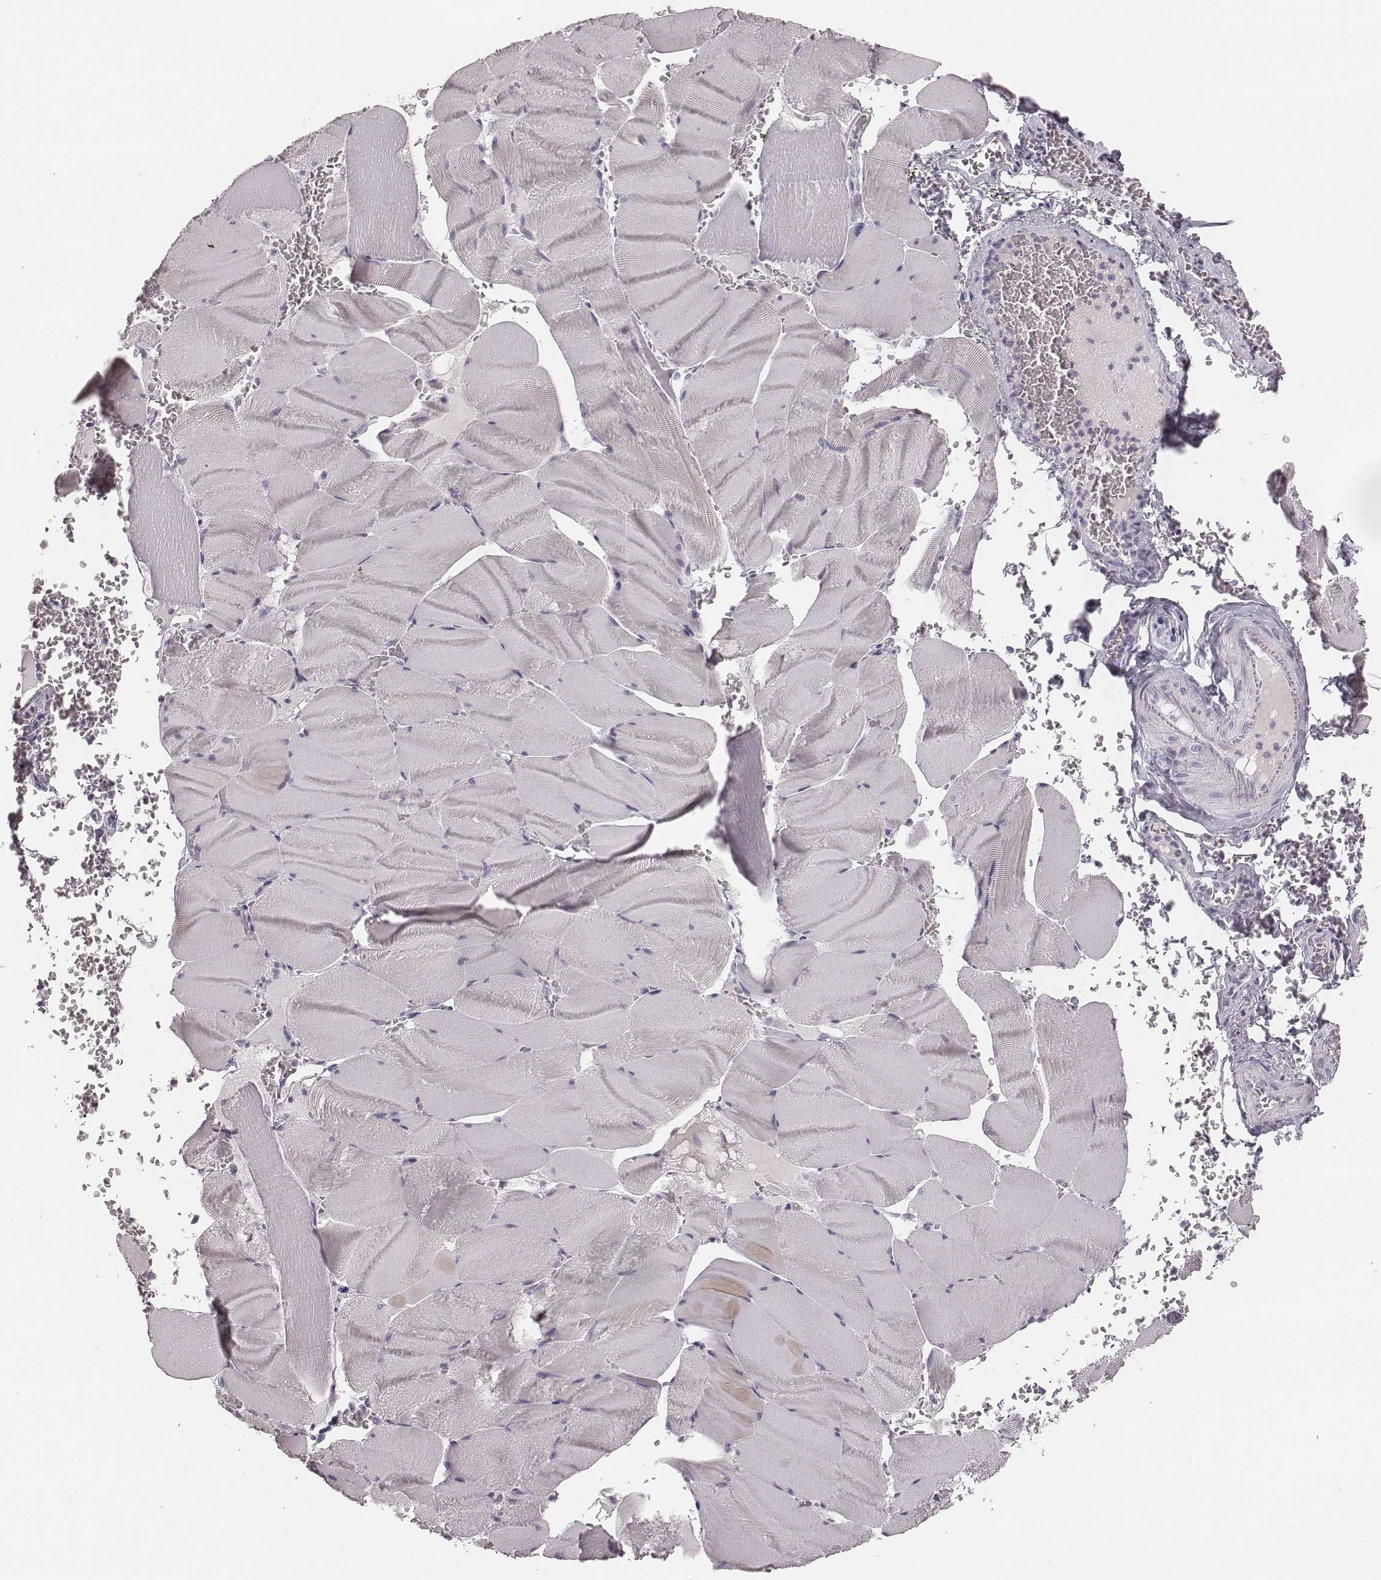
{"staining": {"intensity": "negative", "quantity": "none", "location": "none"}, "tissue": "skeletal muscle", "cell_type": "Myocytes", "image_type": "normal", "snomed": [{"axis": "morphology", "description": "Normal tissue, NOS"}, {"axis": "topography", "description": "Skeletal muscle"}], "caption": "The micrograph exhibits no staining of myocytes in normal skeletal muscle.", "gene": "CSHL1", "patient": {"sex": "male", "age": 56}}